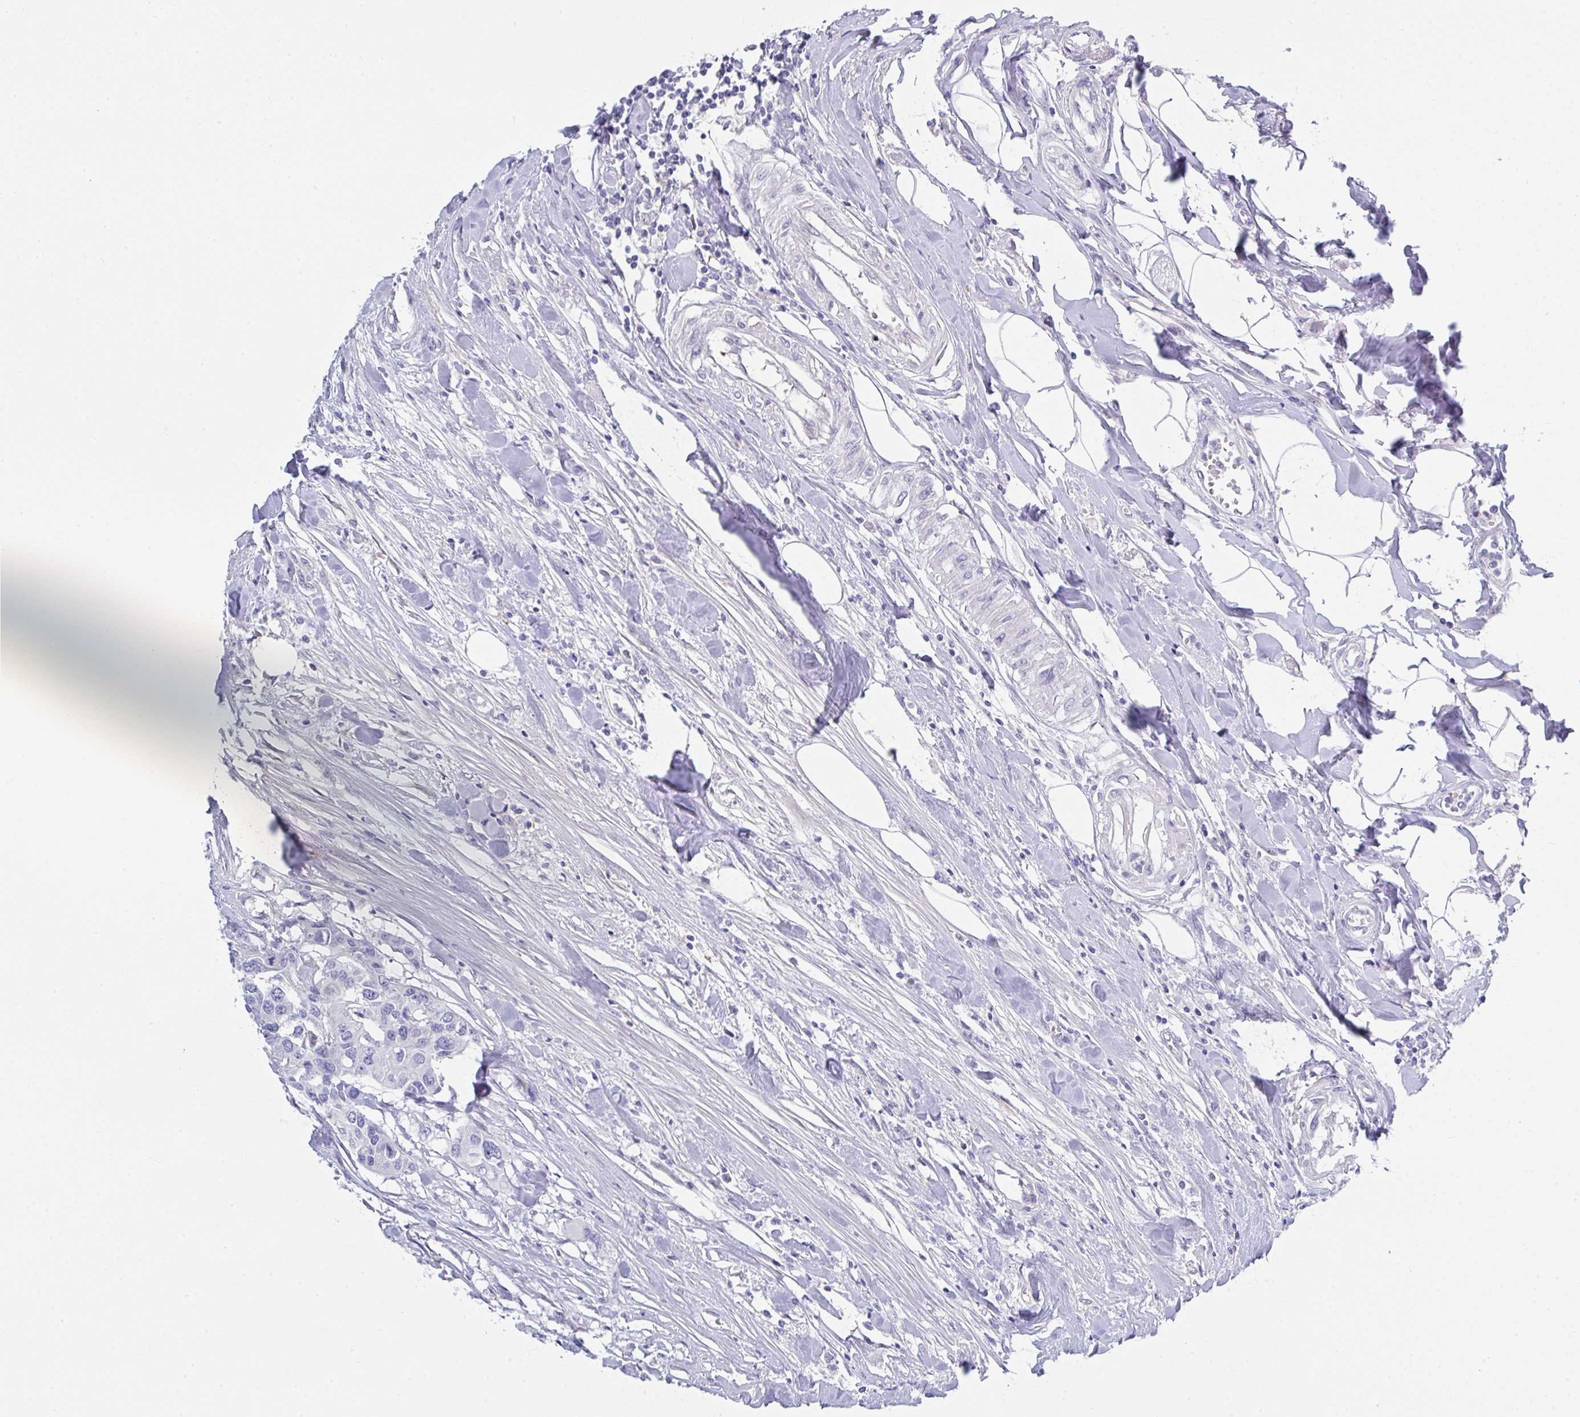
{"staining": {"intensity": "negative", "quantity": "none", "location": "none"}, "tissue": "colorectal cancer", "cell_type": "Tumor cells", "image_type": "cancer", "snomed": [{"axis": "morphology", "description": "Adenocarcinoma, NOS"}, {"axis": "topography", "description": "Colon"}], "caption": "Immunohistochemistry (IHC) image of neoplastic tissue: human colorectal cancer (adenocarcinoma) stained with DAB reveals no significant protein positivity in tumor cells.", "gene": "FBXO47", "patient": {"sex": "male", "age": 77}}